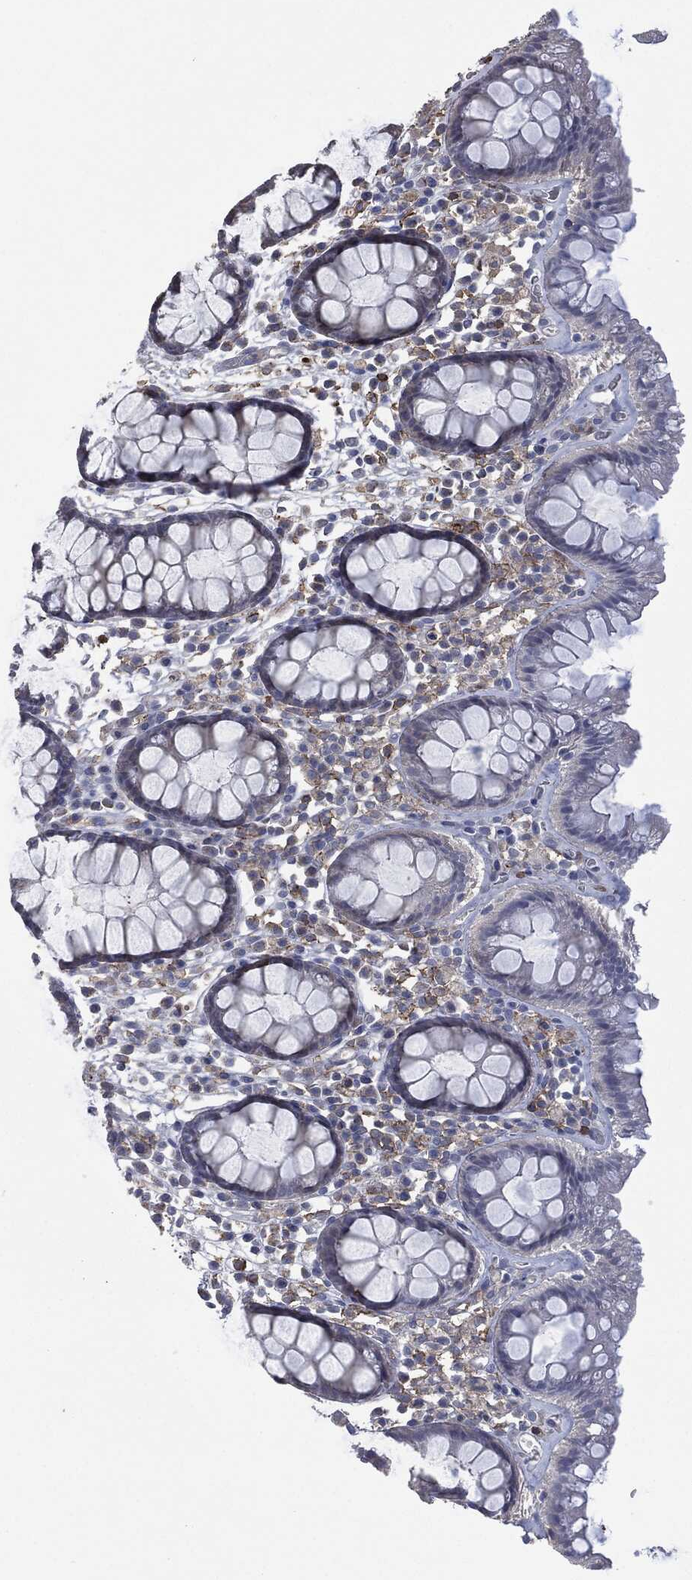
{"staining": {"intensity": "negative", "quantity": "none", "location": "none"}, "tissue": "colon", "cell_type": "Endothelial cells", "image_type": "normal", "snomed": [{"axis": "morphology", "description": "Normal tissue, NOS"}, {"axis": "topography", "description": "Colon"}], "caption": "Micrograph shows no protein expression in endothelial cells of benign colon. (DAB immunohistochemistry, high magnification).", "gene": "CD33", "patient": {"sex": "male", "age": 76}}